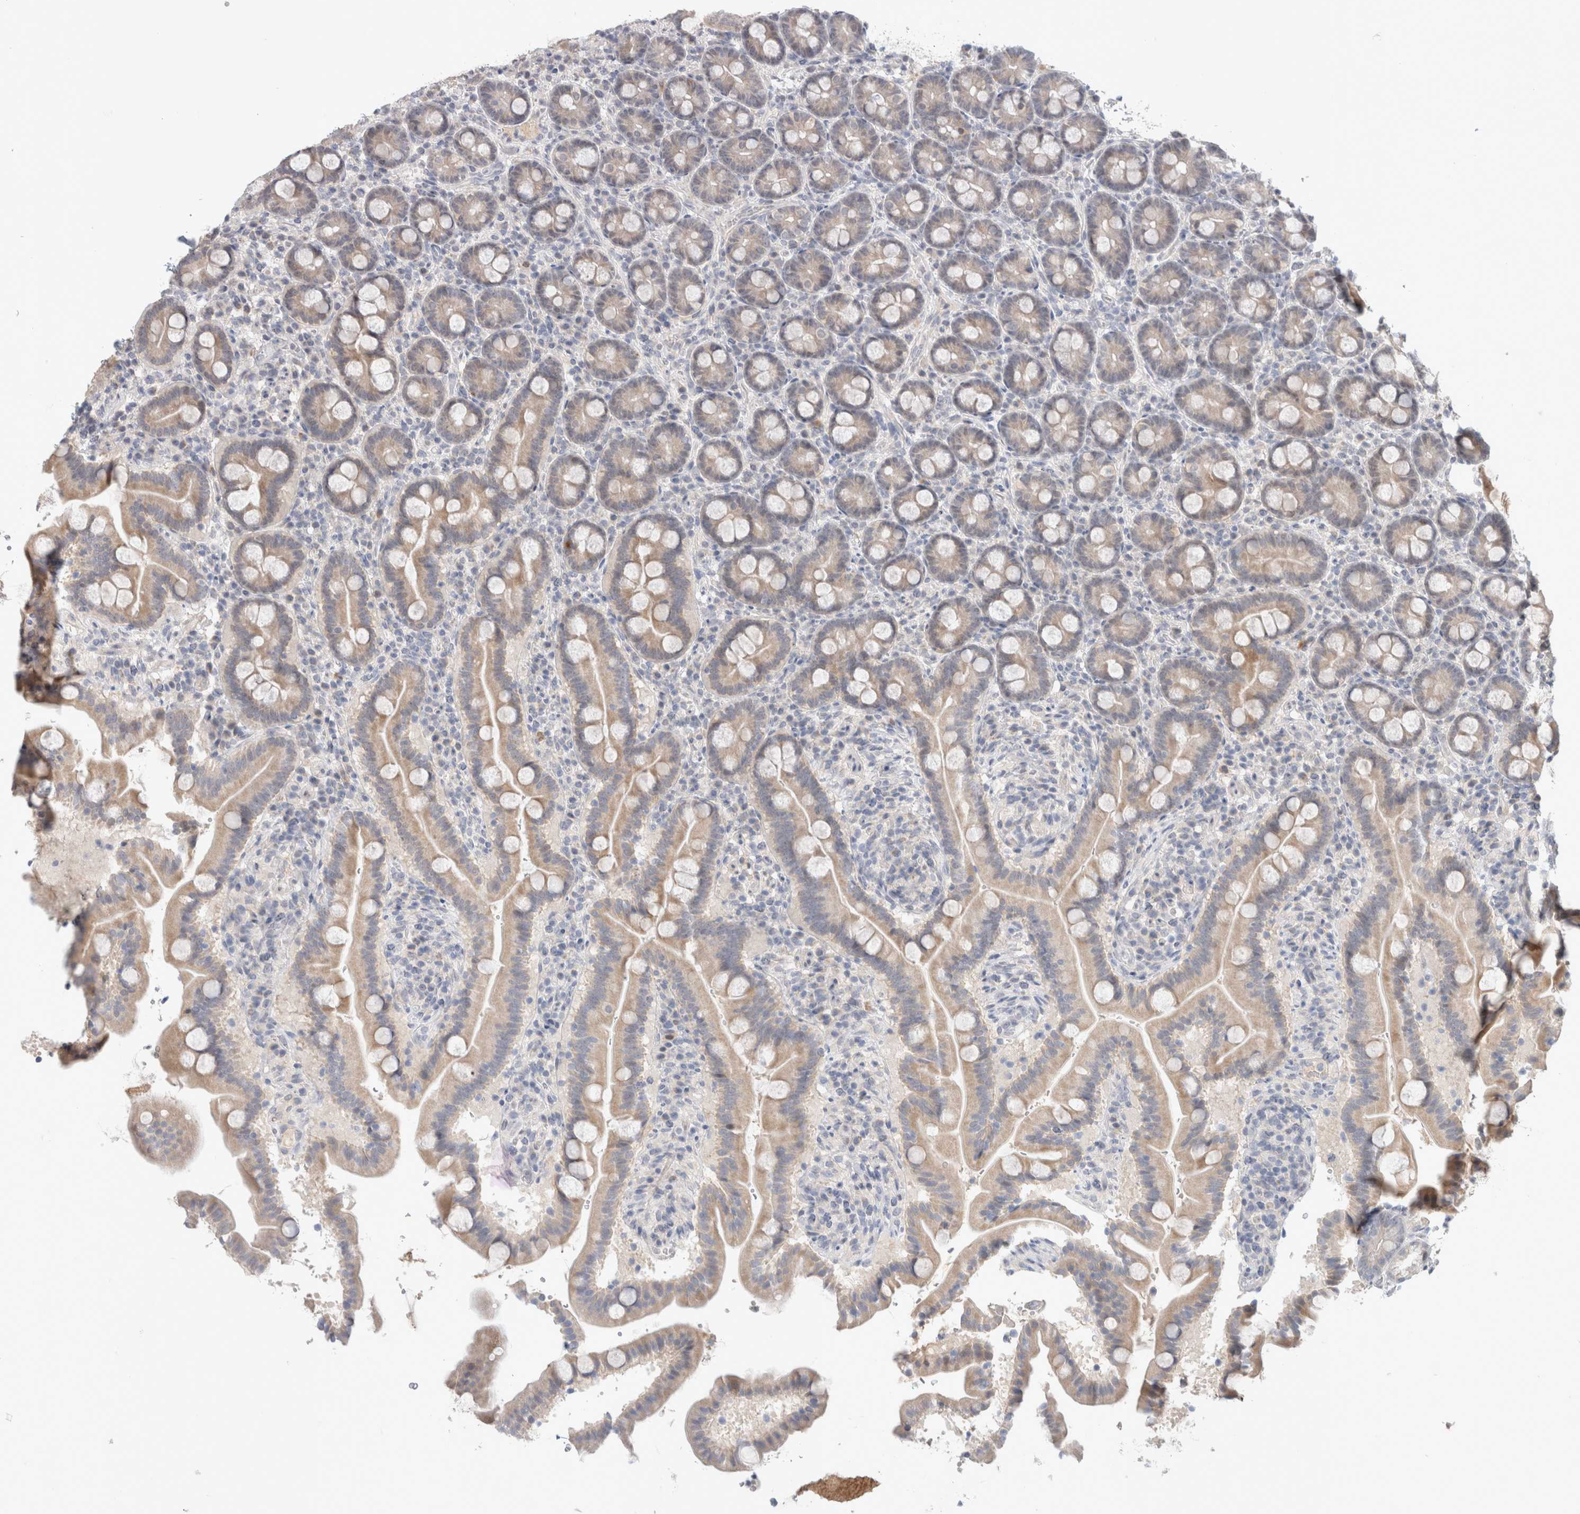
{"staining": {"intensity": "weak", "quantity": ">75%", "location": "cytoplasmic/membranous"}, "tissue": "duodenum", "cell_type": "Glandular cells", "image_type": "normal", "snomed": [{"axis": "morphology", "description": "Normal tissue, NOS"}, {"axis": "topography", "description": "Duodenum"}], "caption": "Glandular cells demonstrate low levels of weak cytoplasmic/membranous positivity in about >75% of cells in unremarkable human duodenum.", "gene": "SYDE2", "patient": {"sex": "male", "age": 54}}